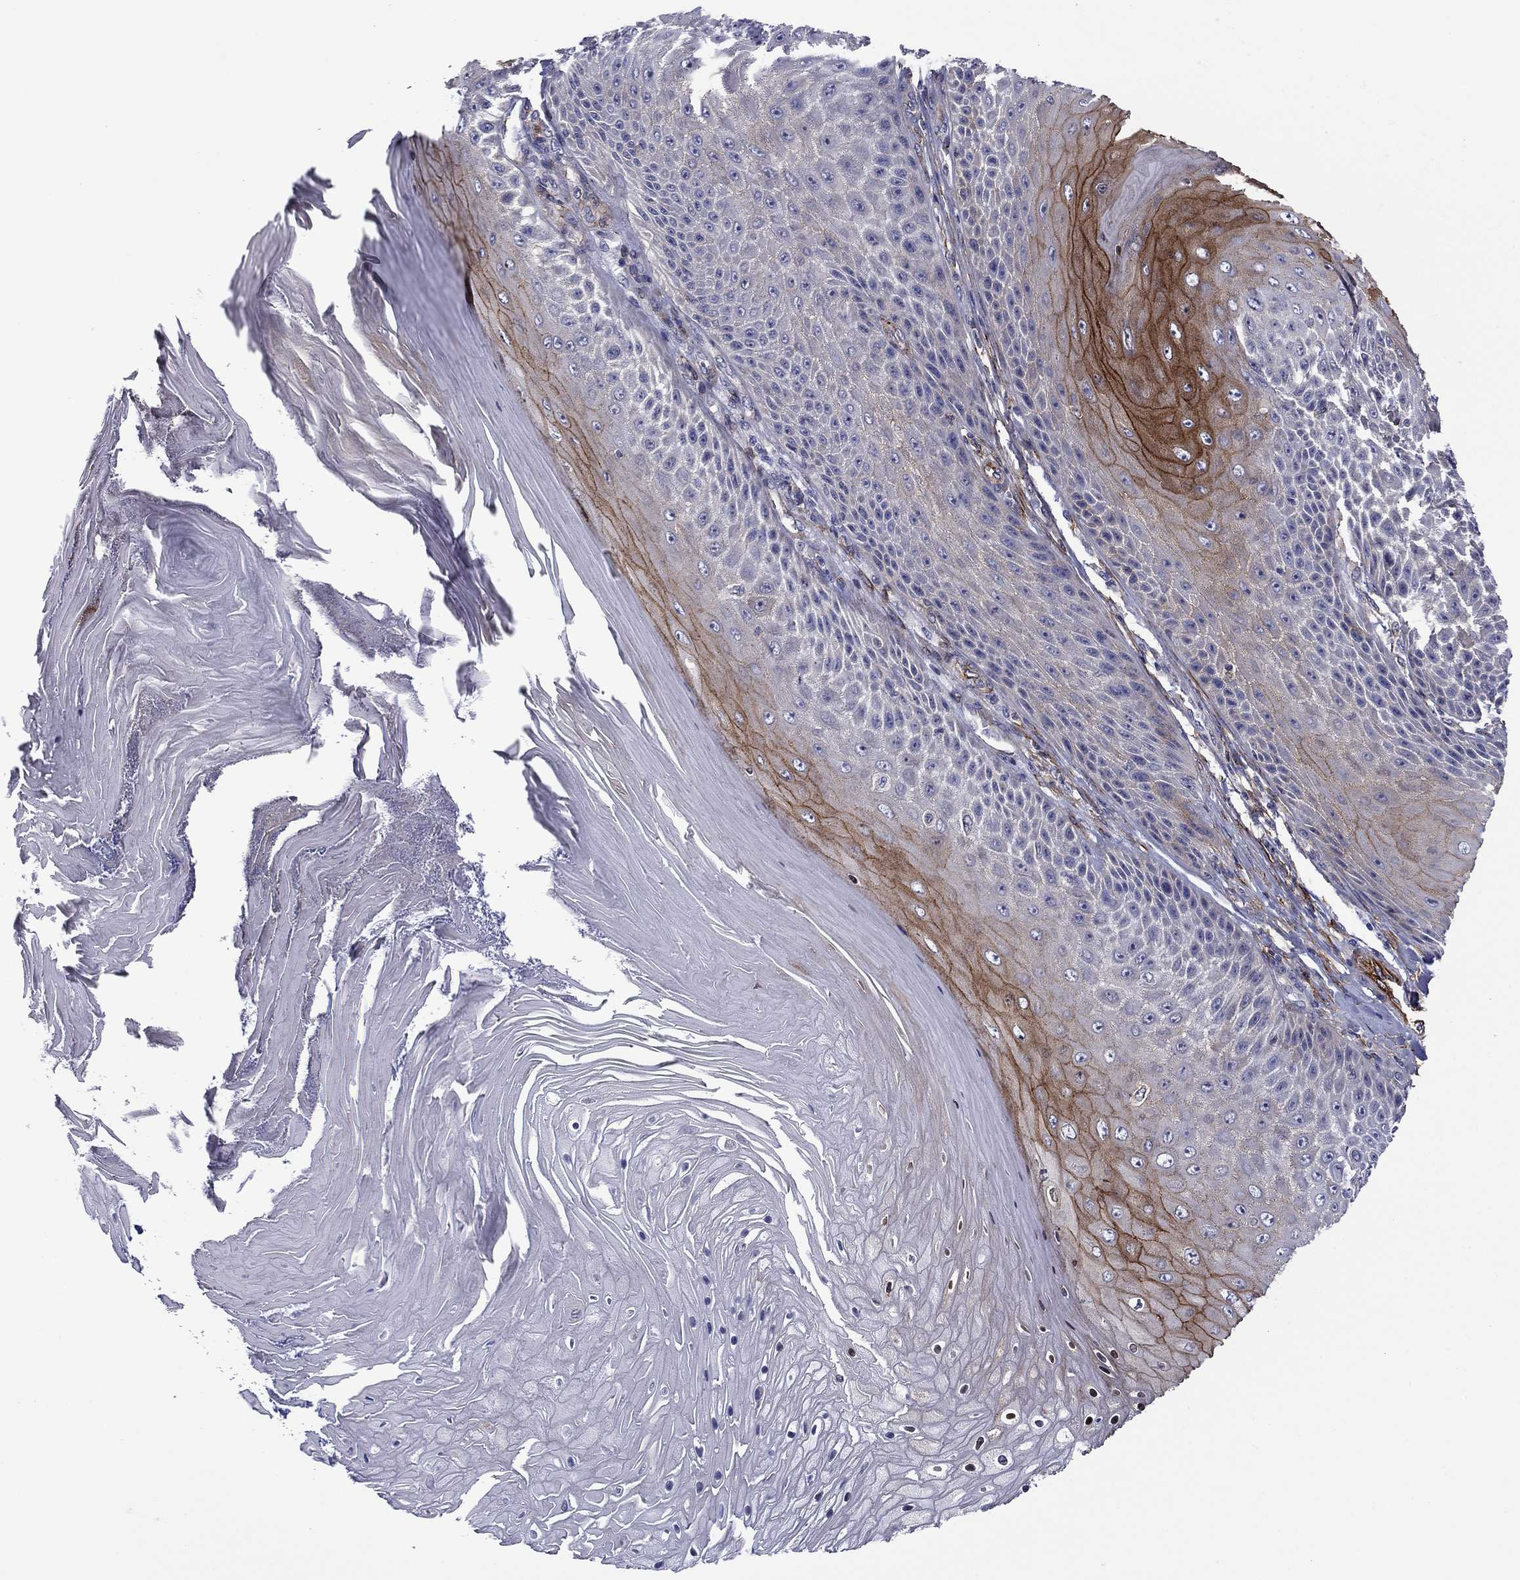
{"staining": {"intensity": "strong", "quantity": "<25%", "location": "cytoplasmic/membranous"}, "tissue": "skin cancer", "cell_type": "Tumor cells", "image_type": "cancer", "snomed": [{"axis": "morphology", "description": "Squamous cell carcinoma, NOS"}, {"axis": "topography", "description": "Skin"}], "caption": "High-magnification brightfield microscopy of skin squamous cell carcinoma stained with DAB (3,3'-diaminobenzidine) (brown) and counterstained with hematoxylin (blue). tumor cells exhibit strong cytoplasmic/membranous staining is appreciated in approximately<25% of cells. The protein of interest is shown in brown color, while the nuclei are stained blue.", "gene": "LMO7", "patient": {"sex": "male", "age": 62}}